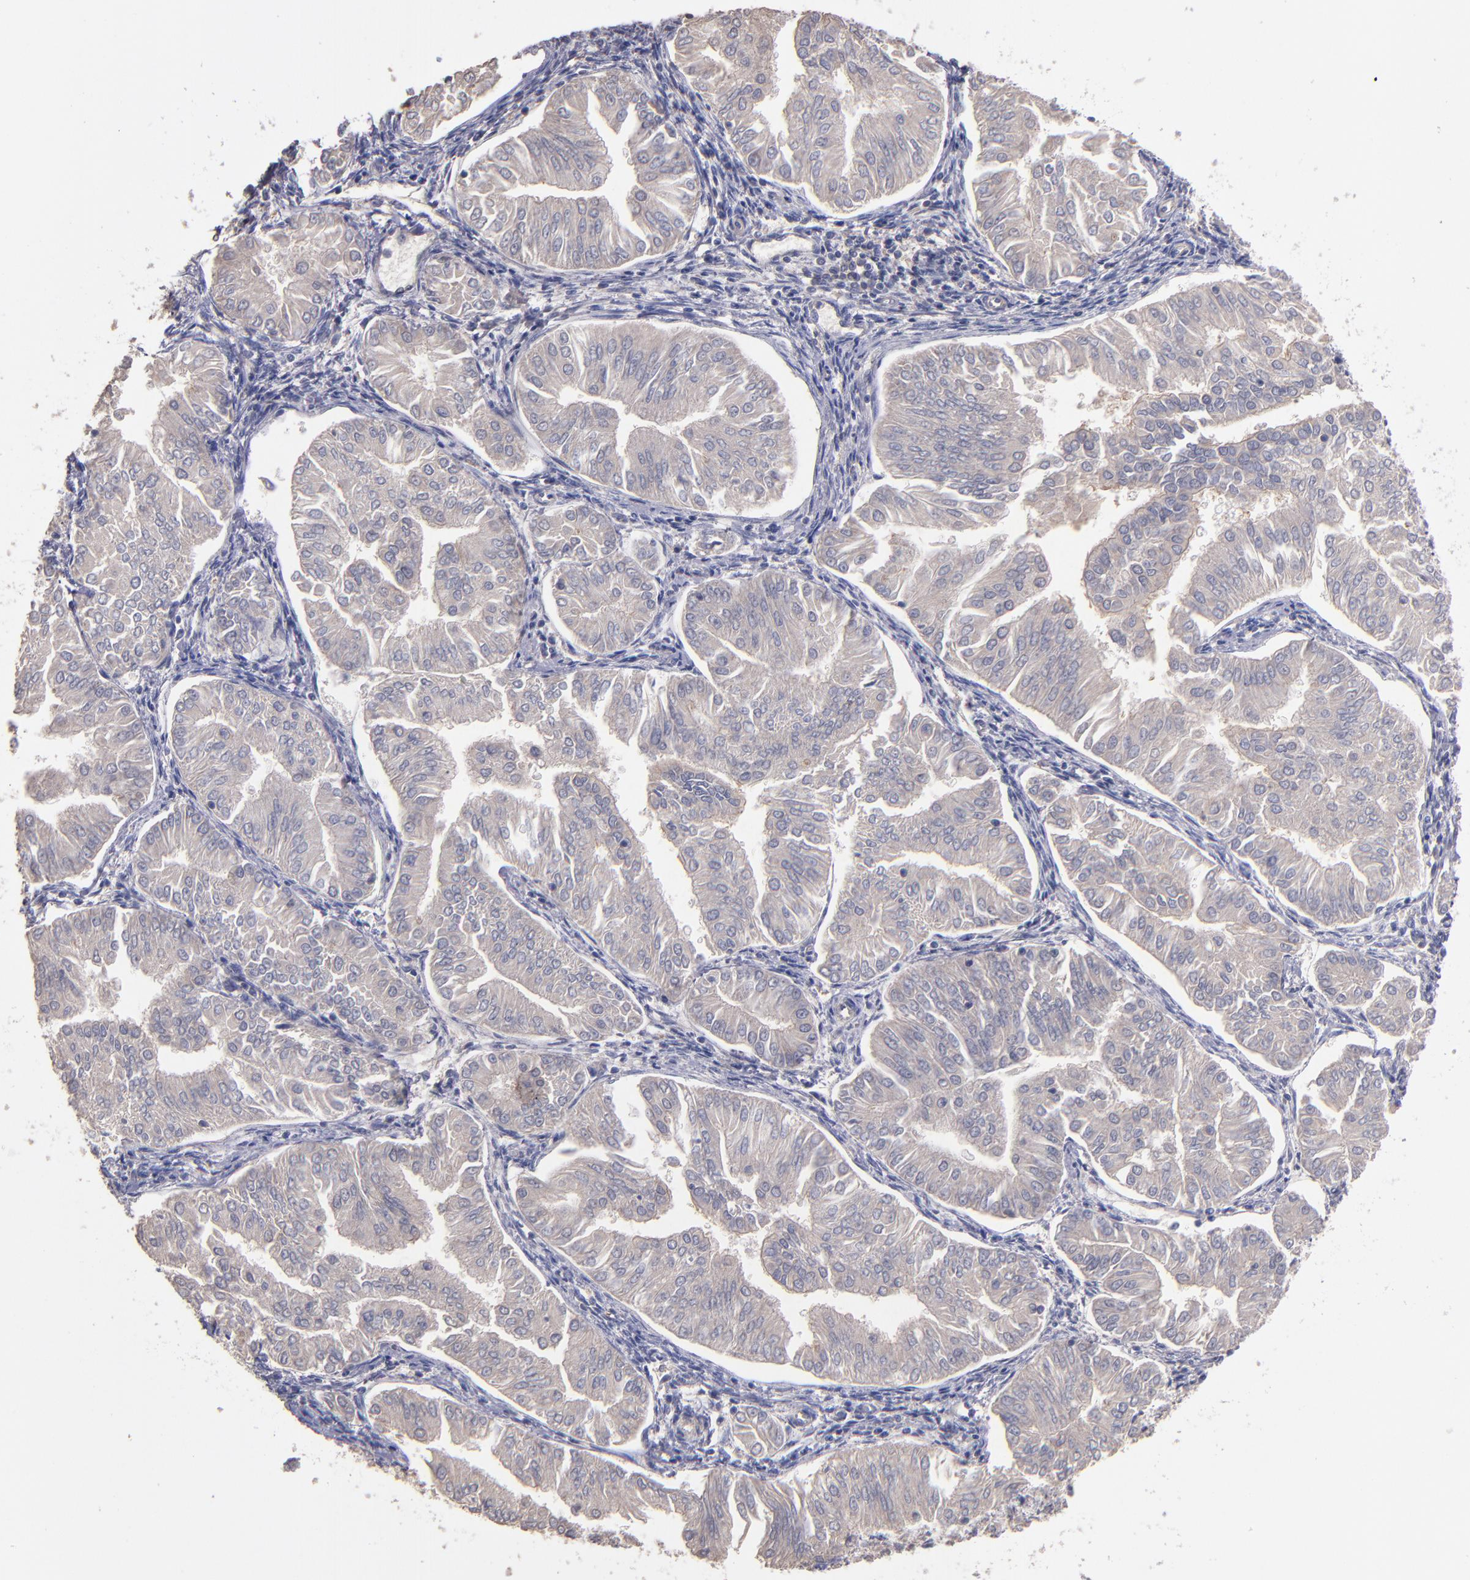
{"staining": {"intensity": "weak", "quantity": ">75%", "location": "cytoplasmic/membranous"}, "tissue": "endometrial cancer", "cell_type": "Tumor cells", "image_type": "cancer", "snomed": [{"axis": "morphology", "description": "Adenocarcinoma, NOS"}, {"axis": "topography", "description": "Endometrium"}], "caption": "Protein expression analysis of endometrial cancer (adenocarcinoma) exhibits weak cytoplasmic/membranous staining in approximately >75% of tumor cells. (DAB (3,3'-diaminobenzidine) IHC with brightfield microscopy, high magnification).", "gene": "MAGEE1", "patient": {"sex": "female", "age": 53}}